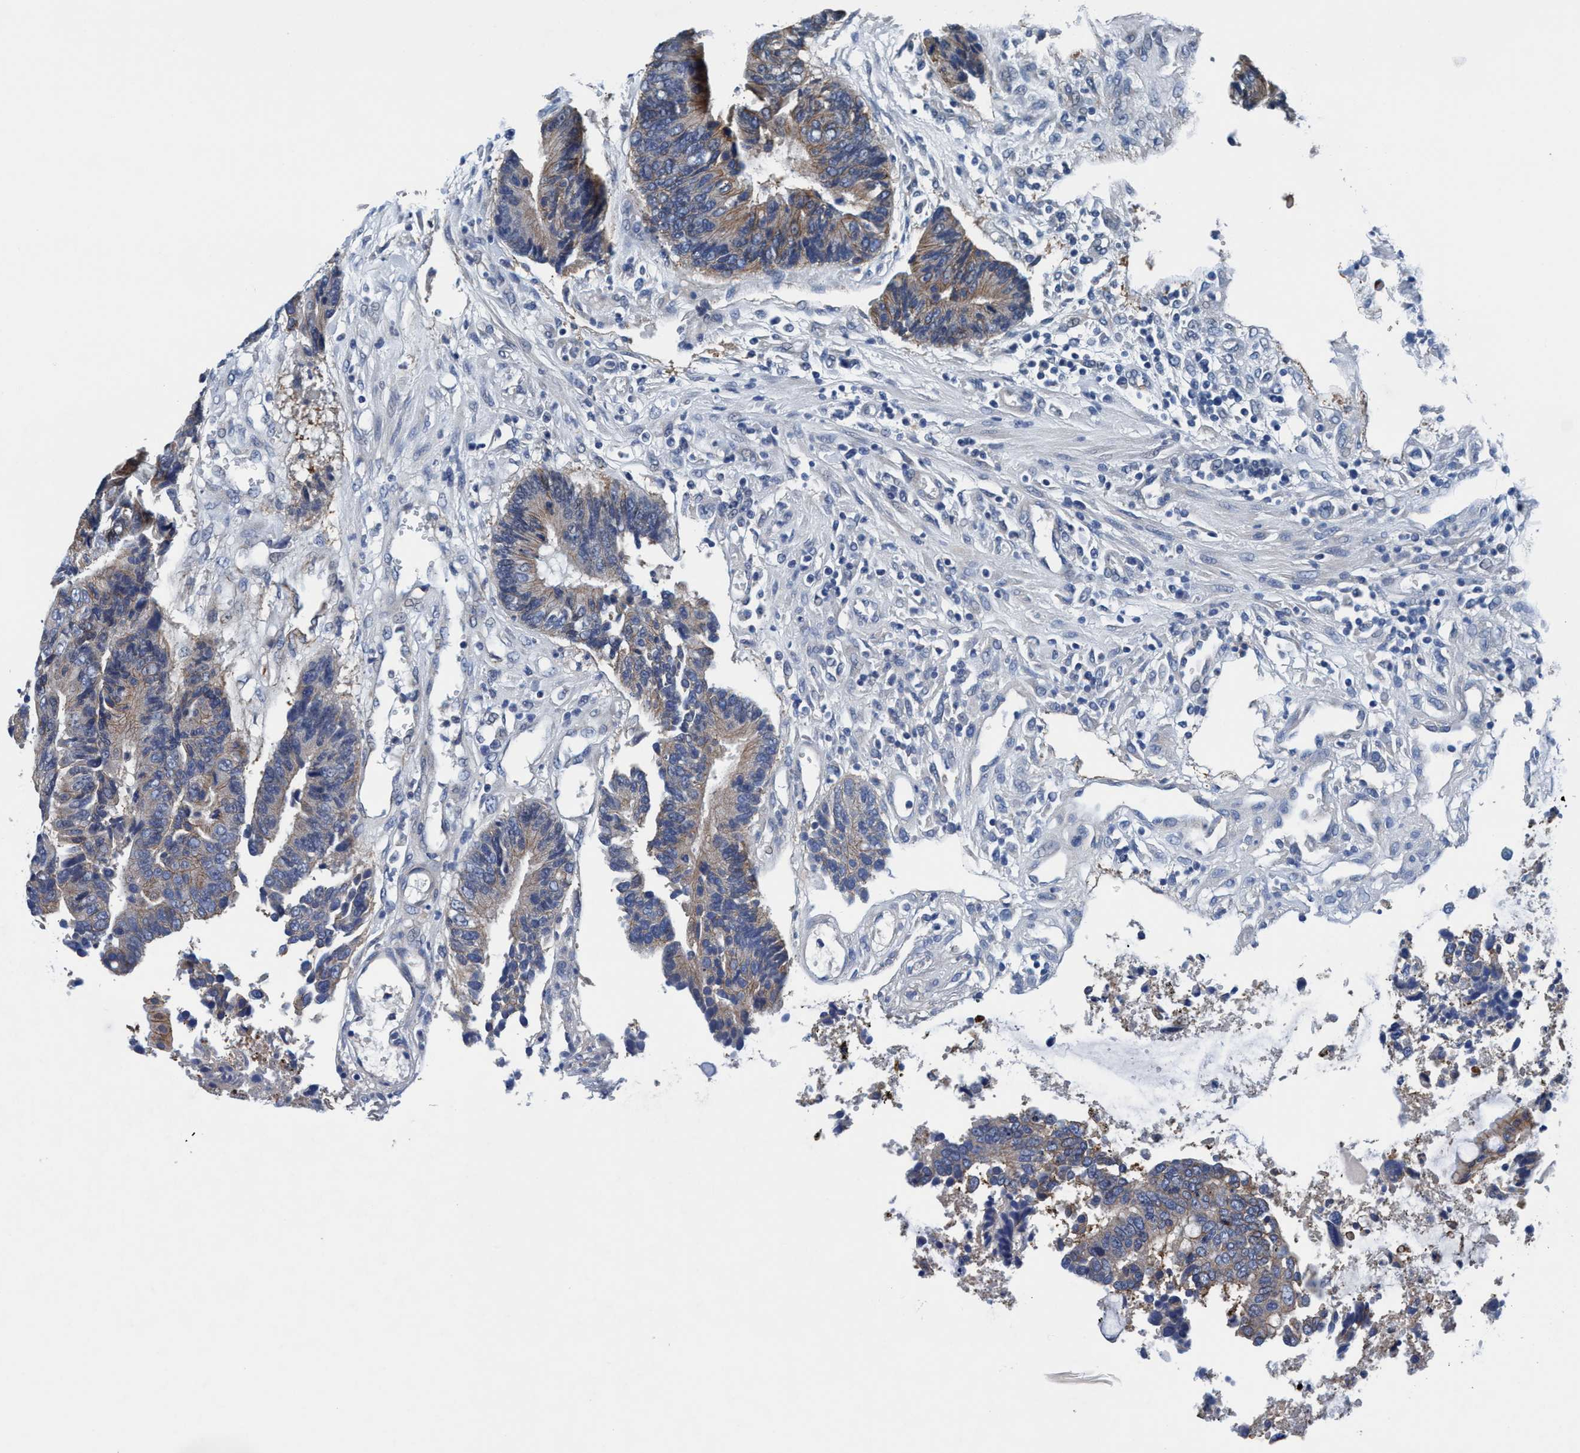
{"staining": {"intensity": "moderate", "quantity": "25%-75%", "location": "cytoplasmic/membranous"}, "tissue": "colorectal cancer", "cell_type": "Tumor cells", "image_type": "cancer", "snomed": [{"axis": "morphology", "description": "Adenocarcinoma, NOS"}, {"axis": "topography", "description": "Rectum"}], "caption": "This is a micrograph of immunohistochemistry staining of colorectal cancer (adenocarcinoma), which shows moderate expression in the cytoplasmic/membranous of tumor cells.", "gene": "TMEM94", "patient": {"sex": "male", "age": 84}}